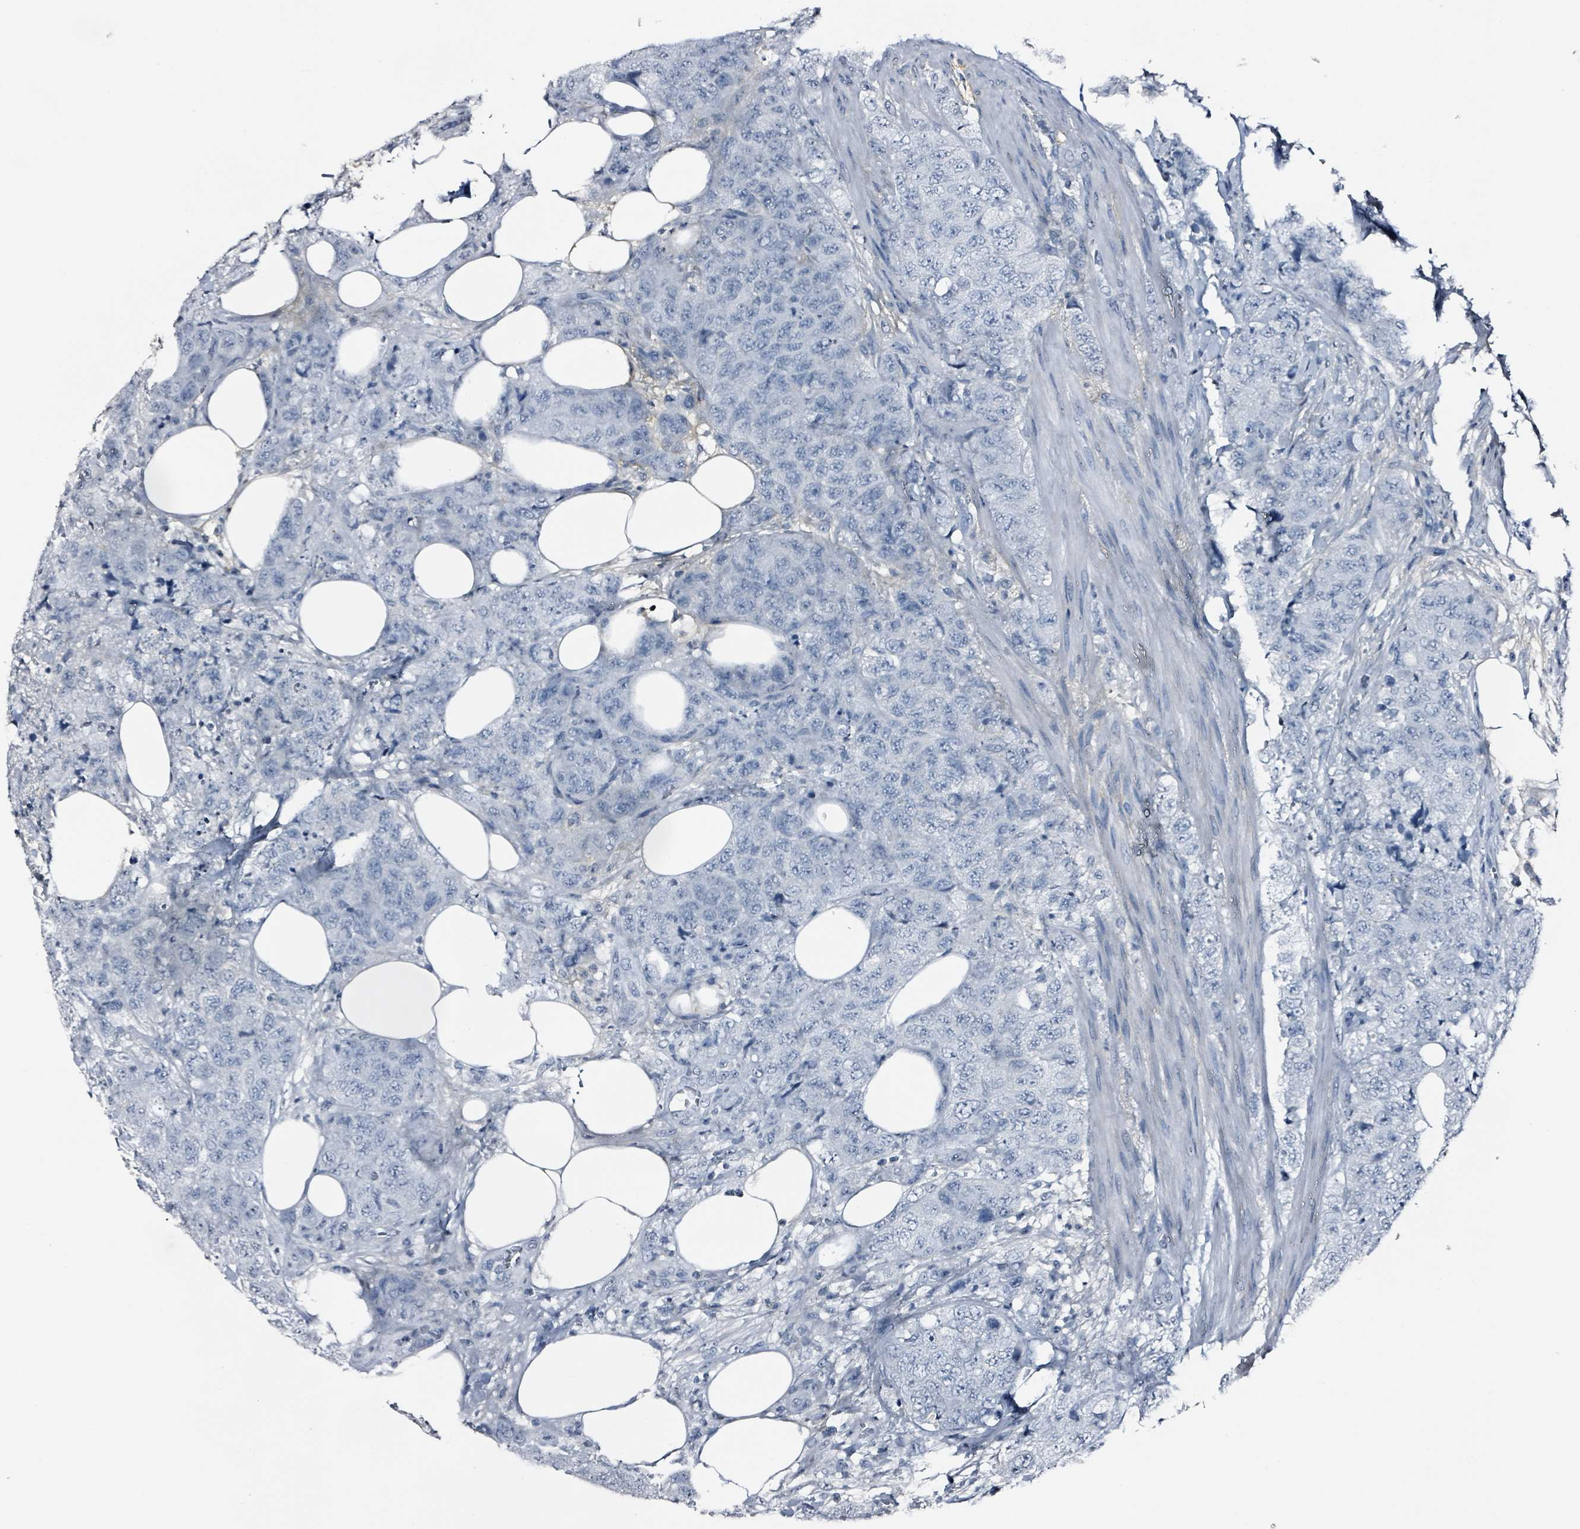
{"staining": {"intensity": "negative", "quantity": "none", "location": "none"}, "tissue": "urothelial cancer", "cell_type": "Tumor cells", "image_type": "cancer", "snomed": [{"axis": "morphology", "description": "Urothelial carcinoma, High grade"}, {"axis": "topography", "description": "Urinary bladder"}], "caption": "The micrograph displays no significant staining in tumor cells of urothelial carcinoma (high-grade).", "gene": "CA9", "patient": {"sex": "female", "age": 78}}